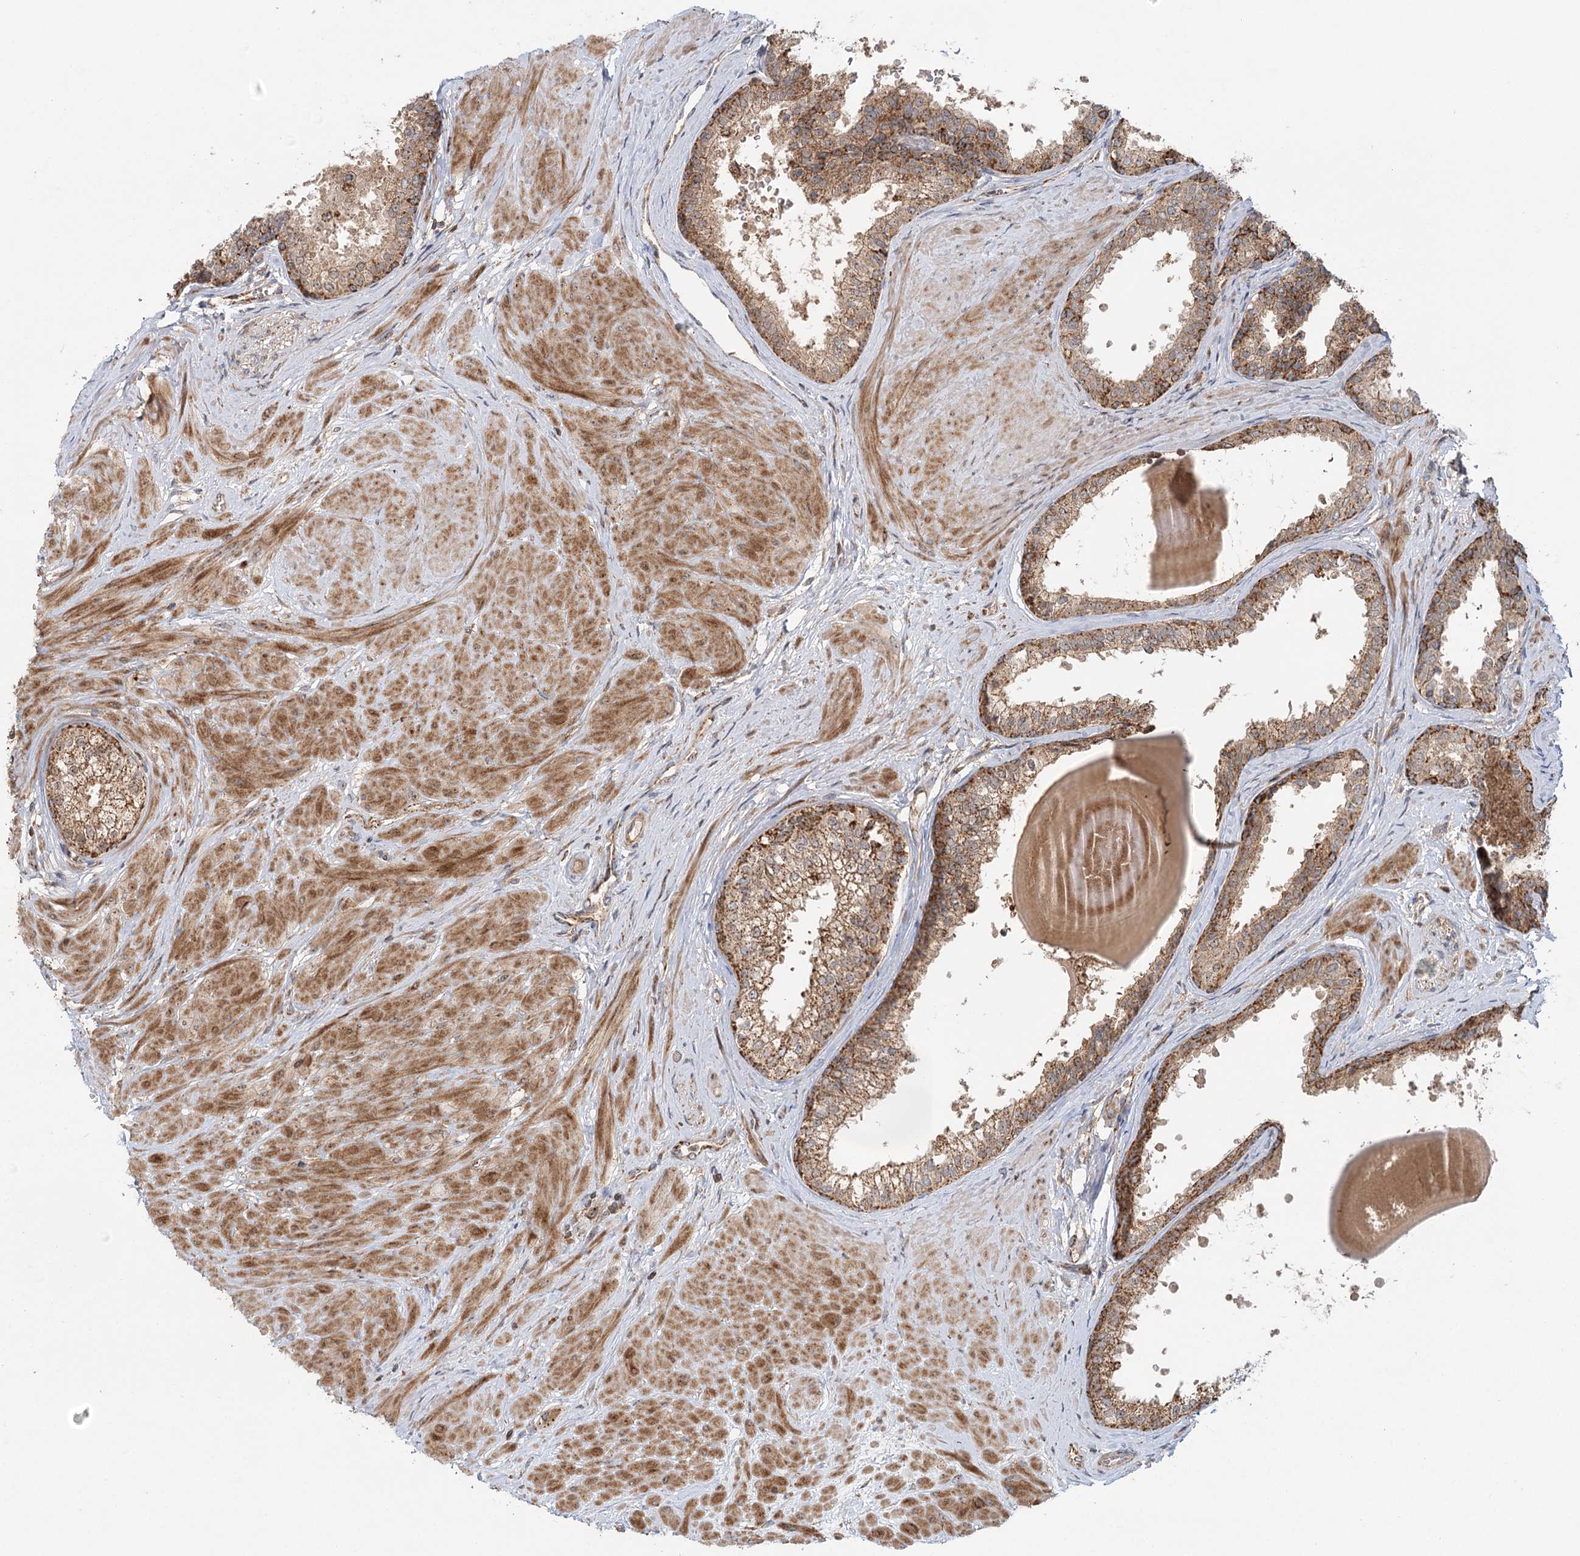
{"staining": {"intensity": "moderate", "quantity": ">75%", "location": "cytoplasmic/membranous"}, "tissue": "prostate", "cell_type": "Glandular cells", "image_type": "normal", "snomed": [{"axis": "morphology", "description": "Normal tissue, NOS"}, {"axis": "topography", "description": "Prostate"}], "caption": "Human prostate stained with a protein marker shows moderate staining in glandular cells.", "gene": "ENSG00000273217", "patient": {"sex": "male", "age": 48}}